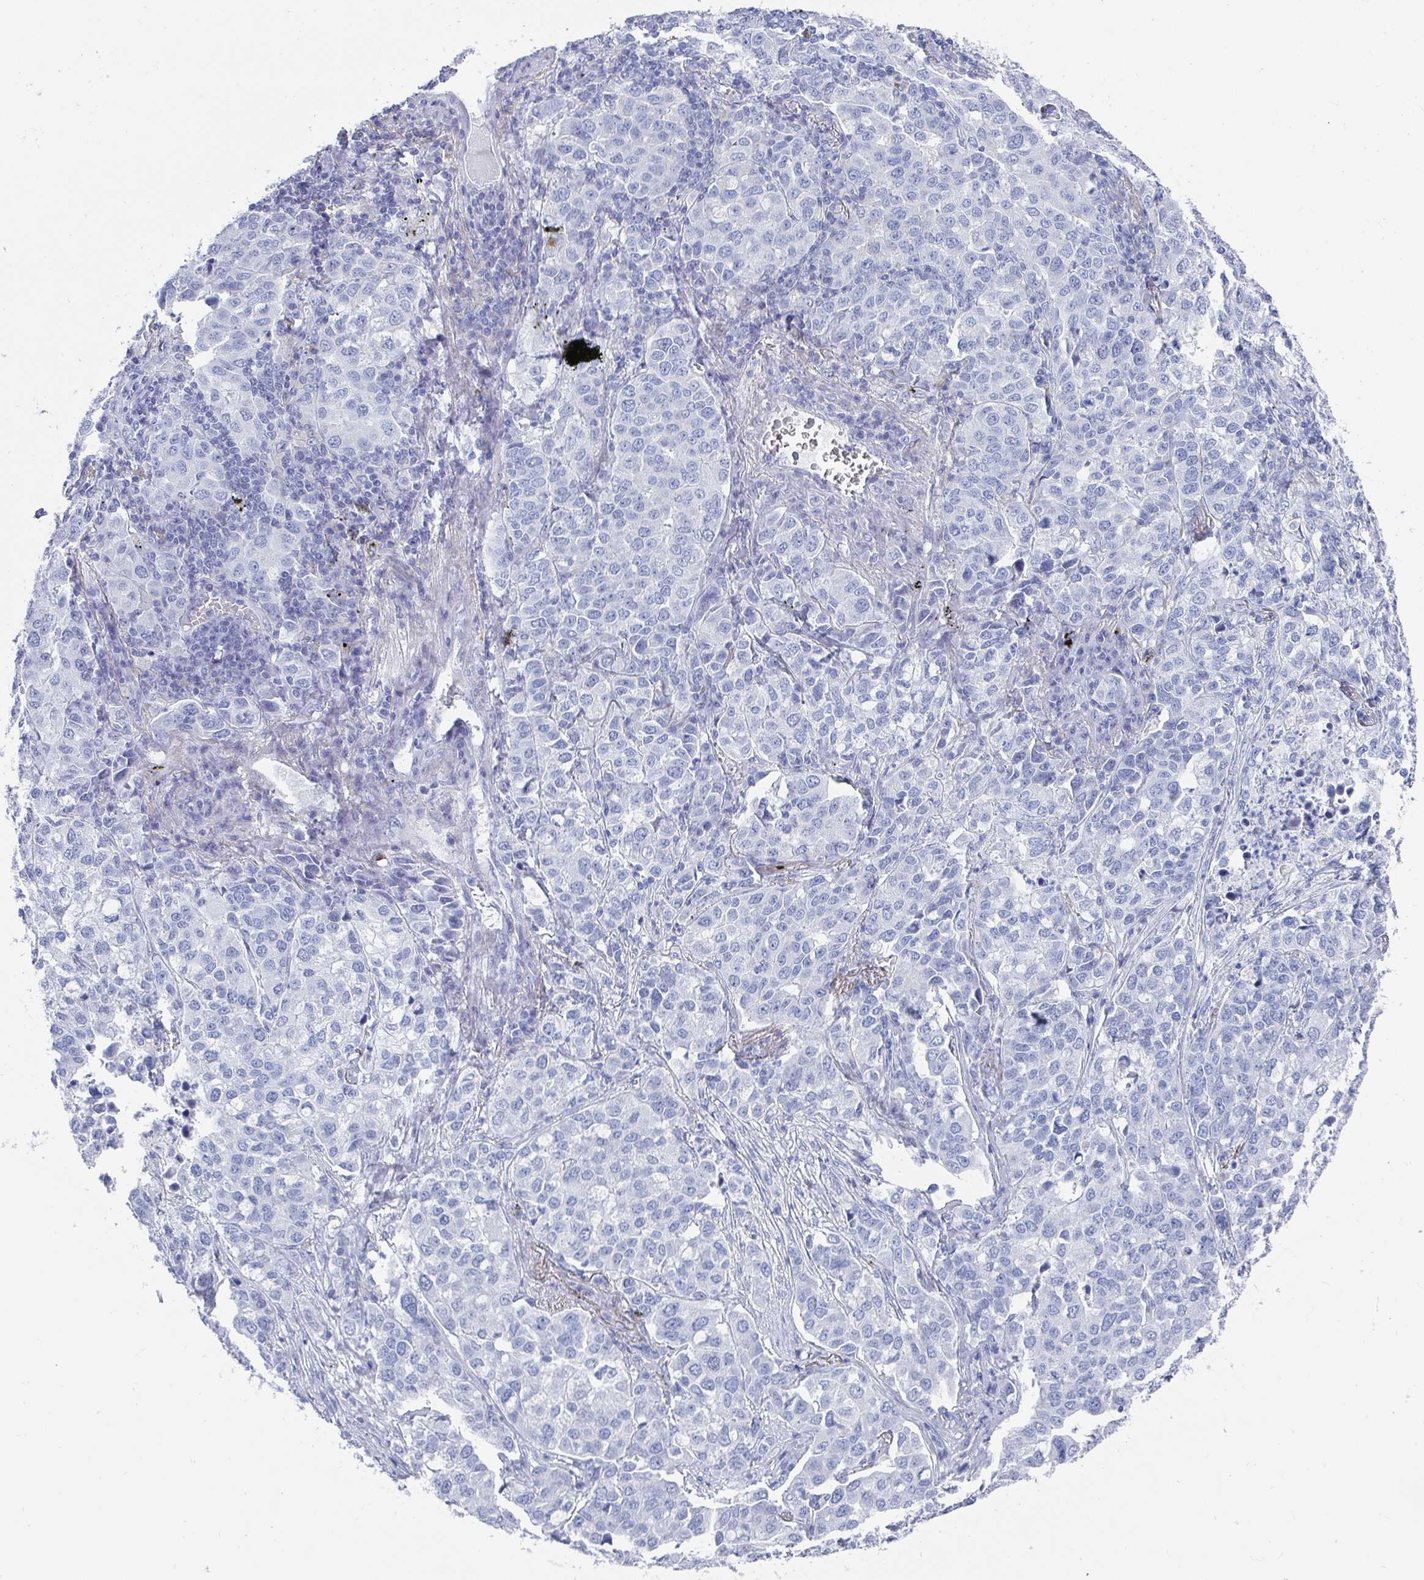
{"staining": {"intensity": "negative", "quantity": "none", "location": "none"}, "tissue": "lung cancer", "cell_type": "Tumor cells", "image_type": "cancer", "snomed": [{"axis": "morphology", "description": "Adenocarcinoma, NOS"}, {"axis": "morphology", "description": "Adenocarcinoma, metastatic, NOS"}, {"axis": "topography", "description": "Lymph node"}, {"axis": "topography", "description": "Lung"}], "caption": "Immunohistochemistry (IHC) image of neoplastic tissue: lung cancer stained with DAB (3,3'-diaminobenzidine) exhibits no significant protein expression in tumor cells.", "gene": "ZFP82", "patient": {"sex": "female", "age": 65}}